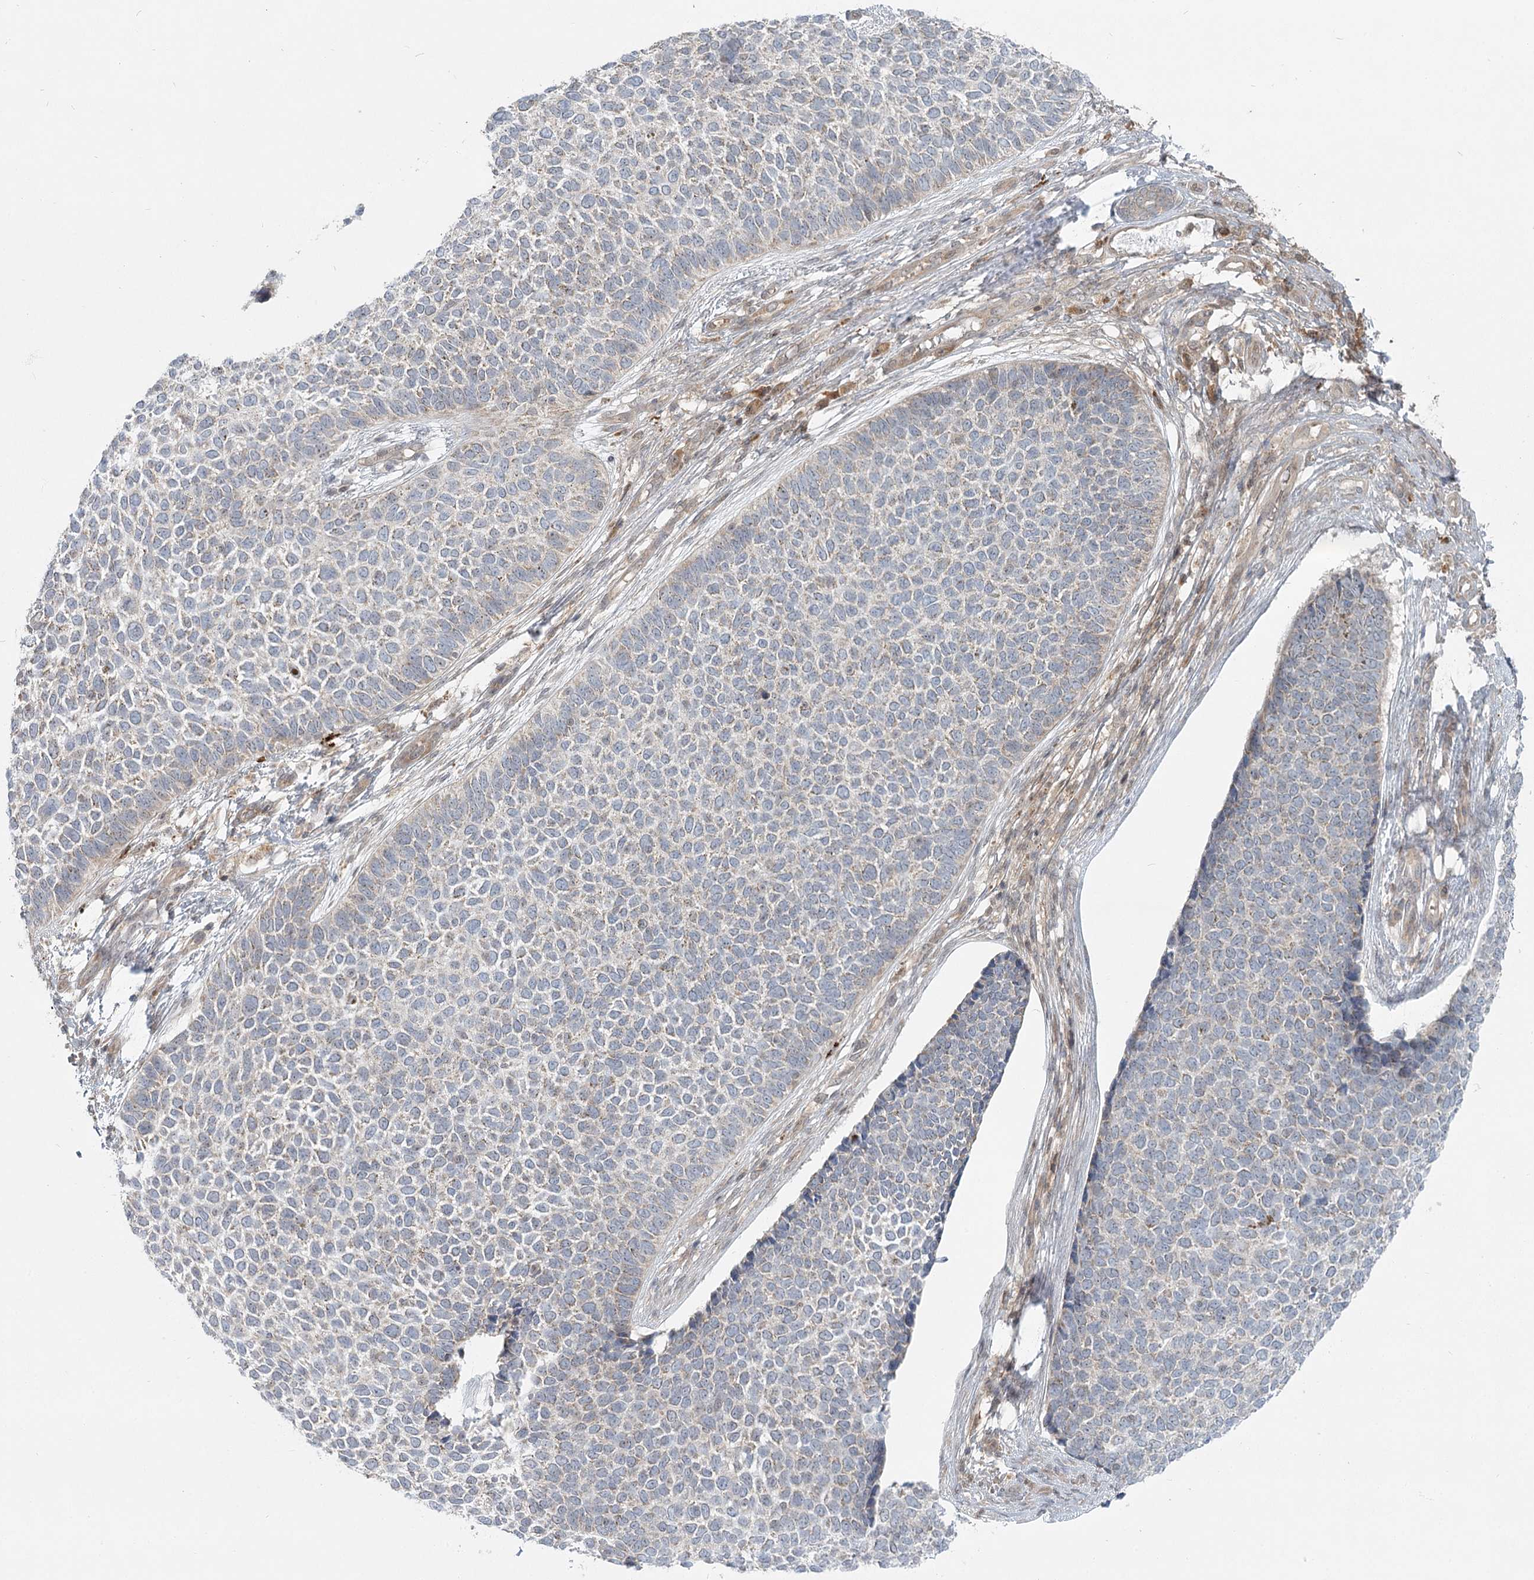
{"staining": {"intensity": "negative", "quantity": "none", "location": "none"}, "tissue": "skin cancer", "cell_type": "Tumor cells", "image_type": "cancer", "snomed": [{"axis": "morphology", "description": "Basal cell carcinoma"}, {"axis": "topography", "description": "Skin"}], "caption": "The histopathology image demonstrates no staining of tumor cells in basal cell carcinoma (skin).", "gene": "THNSL1", "patient": {"sex": "female", "age": 84}}